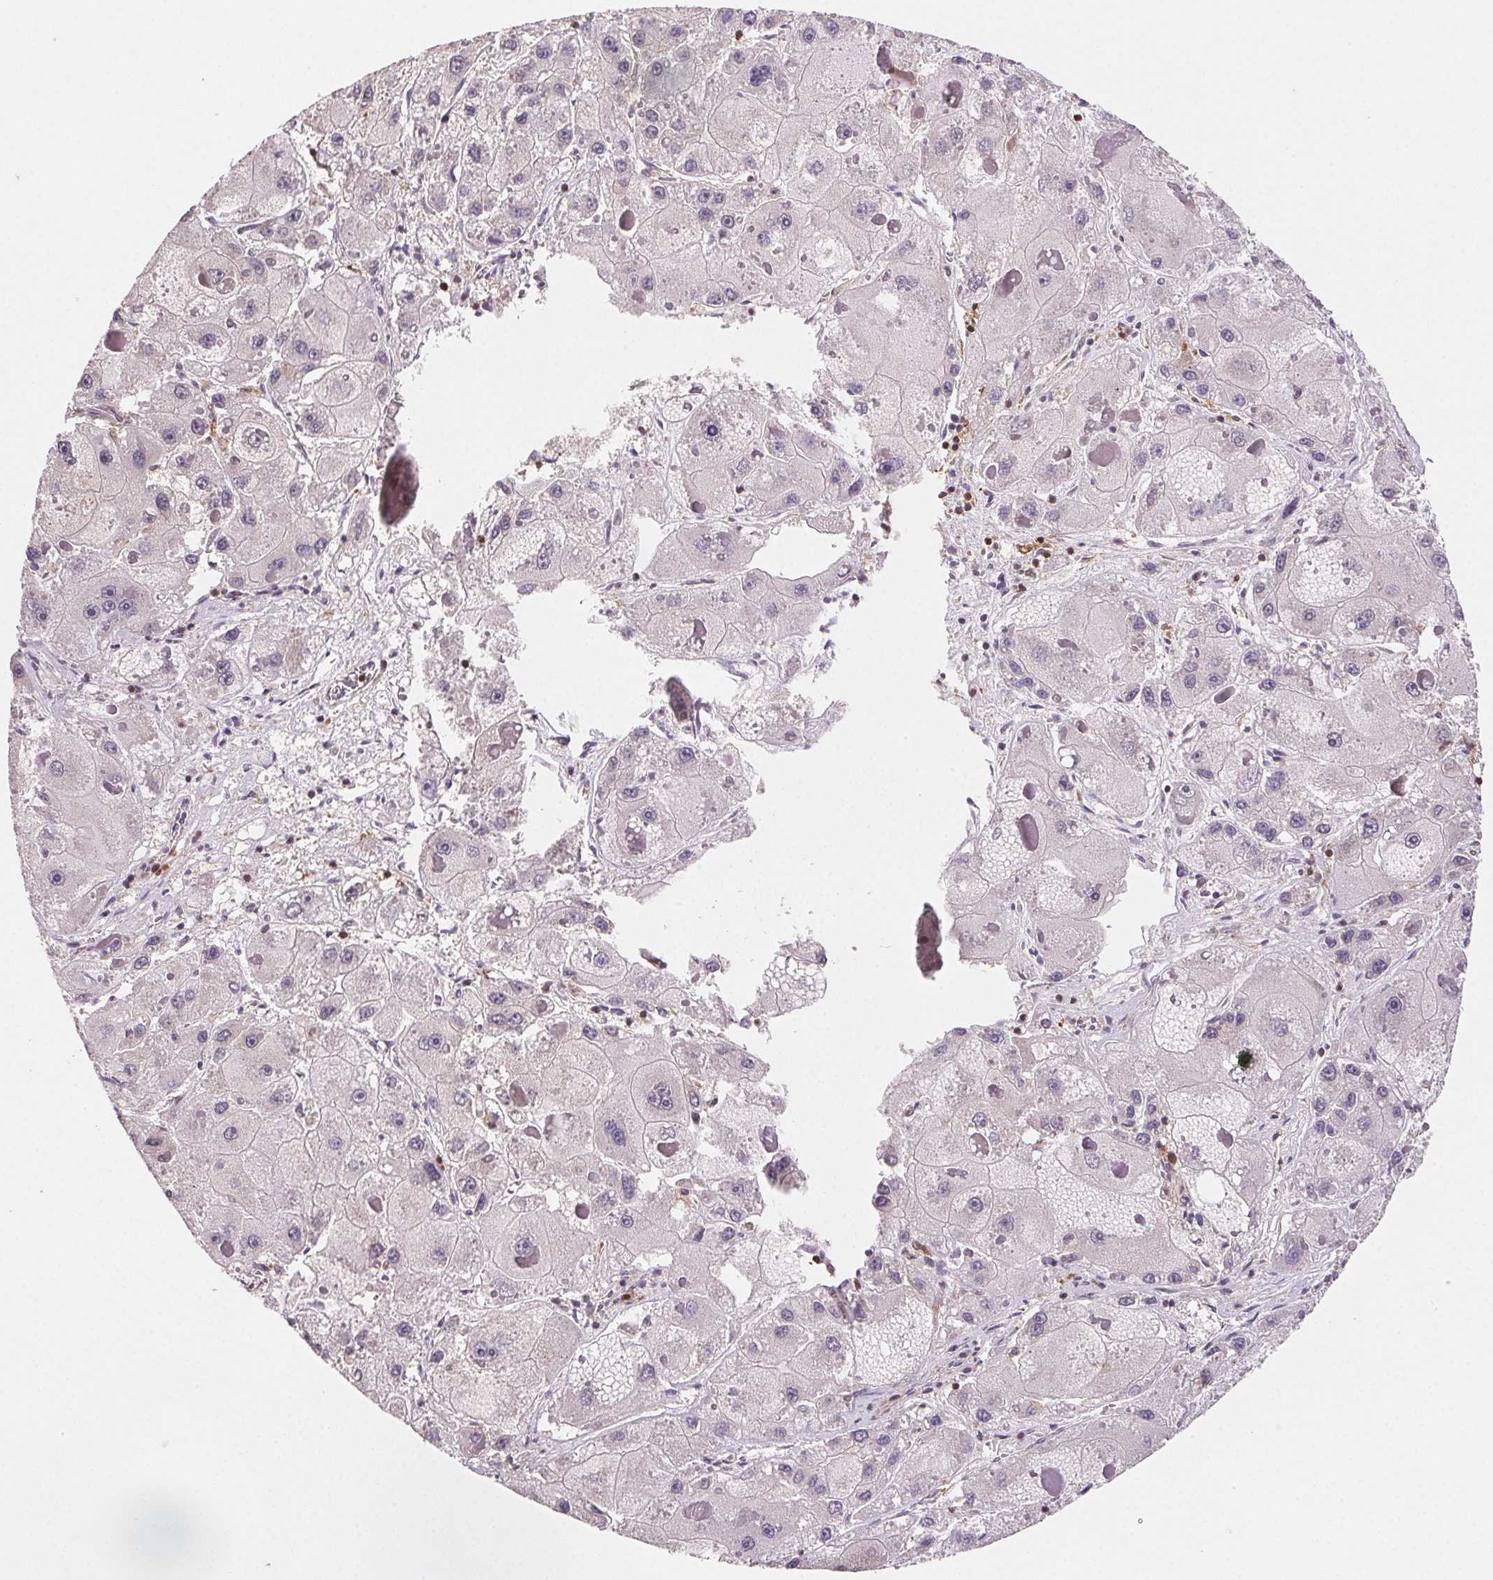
{"staining": {"intensity": "negative", "quantity": "none", "location": "none"}, "tissue": "liver cancer", "cell_type": "Tumor cells", "image_type": "cancer", "snomed": [{"axis": "morphology", "description": "Carcinoma, Hepatocellular, NOS"}, {"axis": "topography", "description": "Liver"}], "caption": "Tumor cells are negative for brown protein staining in hepatocellular carcinoma (liver).", "gene": "GBP1", "patient": {"sex": "female", "age": 73}}